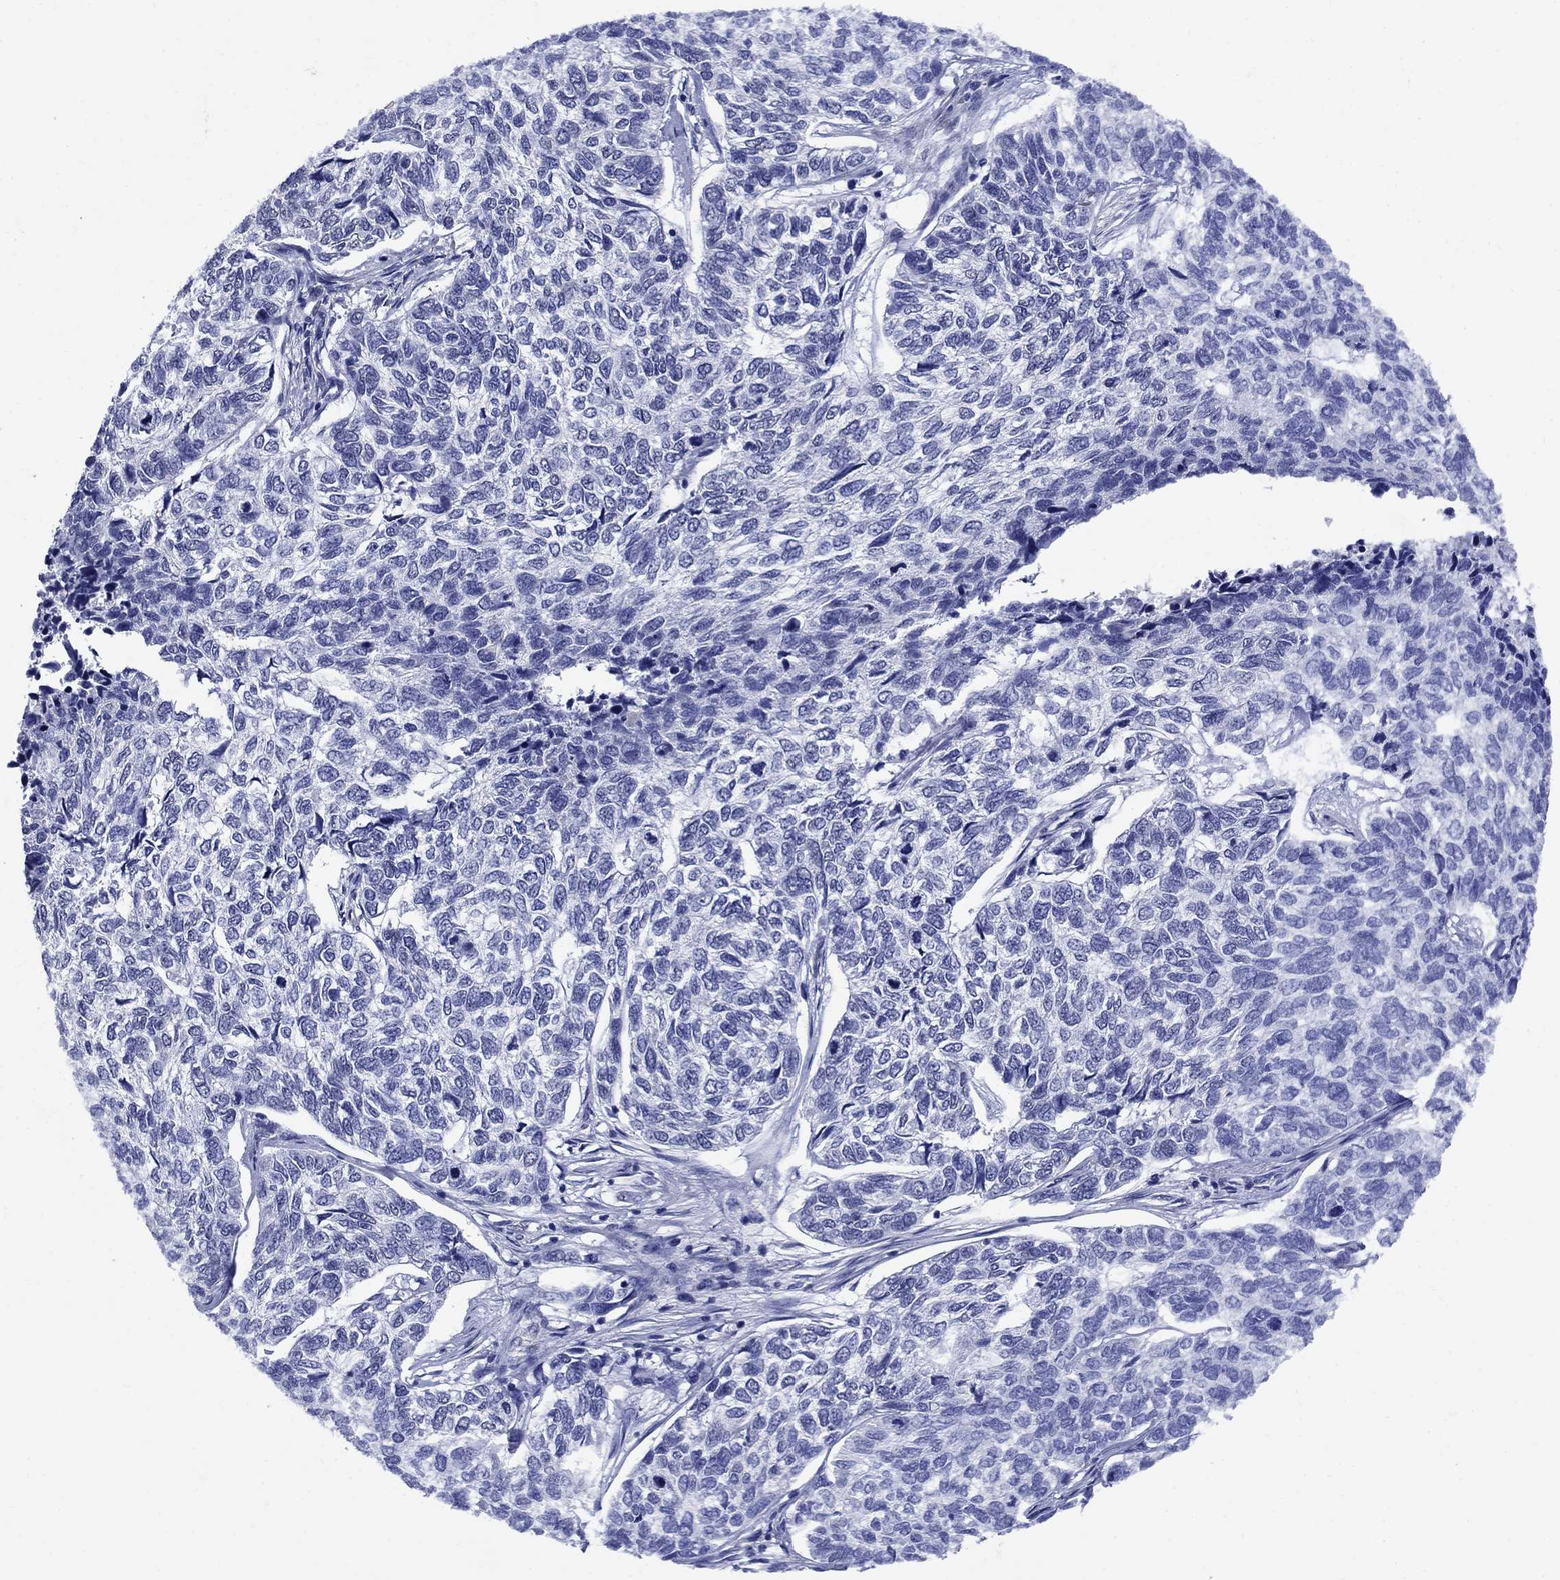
{"staining": {"intensity": "negative", "quantity": "none", "location": "none"}, "tissue": "skin cancer", "cell_type": "Tumor cells", "image_type": "cancer", "snomed": [{"axis": "morphology", "description": "Basal cell carcinoma"}, {"axis": "topography", "description": "Skin"}], "caption": "Immunohistochemistry image of basal cell carcinoma (skin) stained for a protein (brown), which demonstrates no positivity in tumor cells. (Brightfield microscopy of DAB immunohistochemistry (IHC) at high magnification).", "gene": "SMCP", "patient": {"sex": "female", "age": 65}}